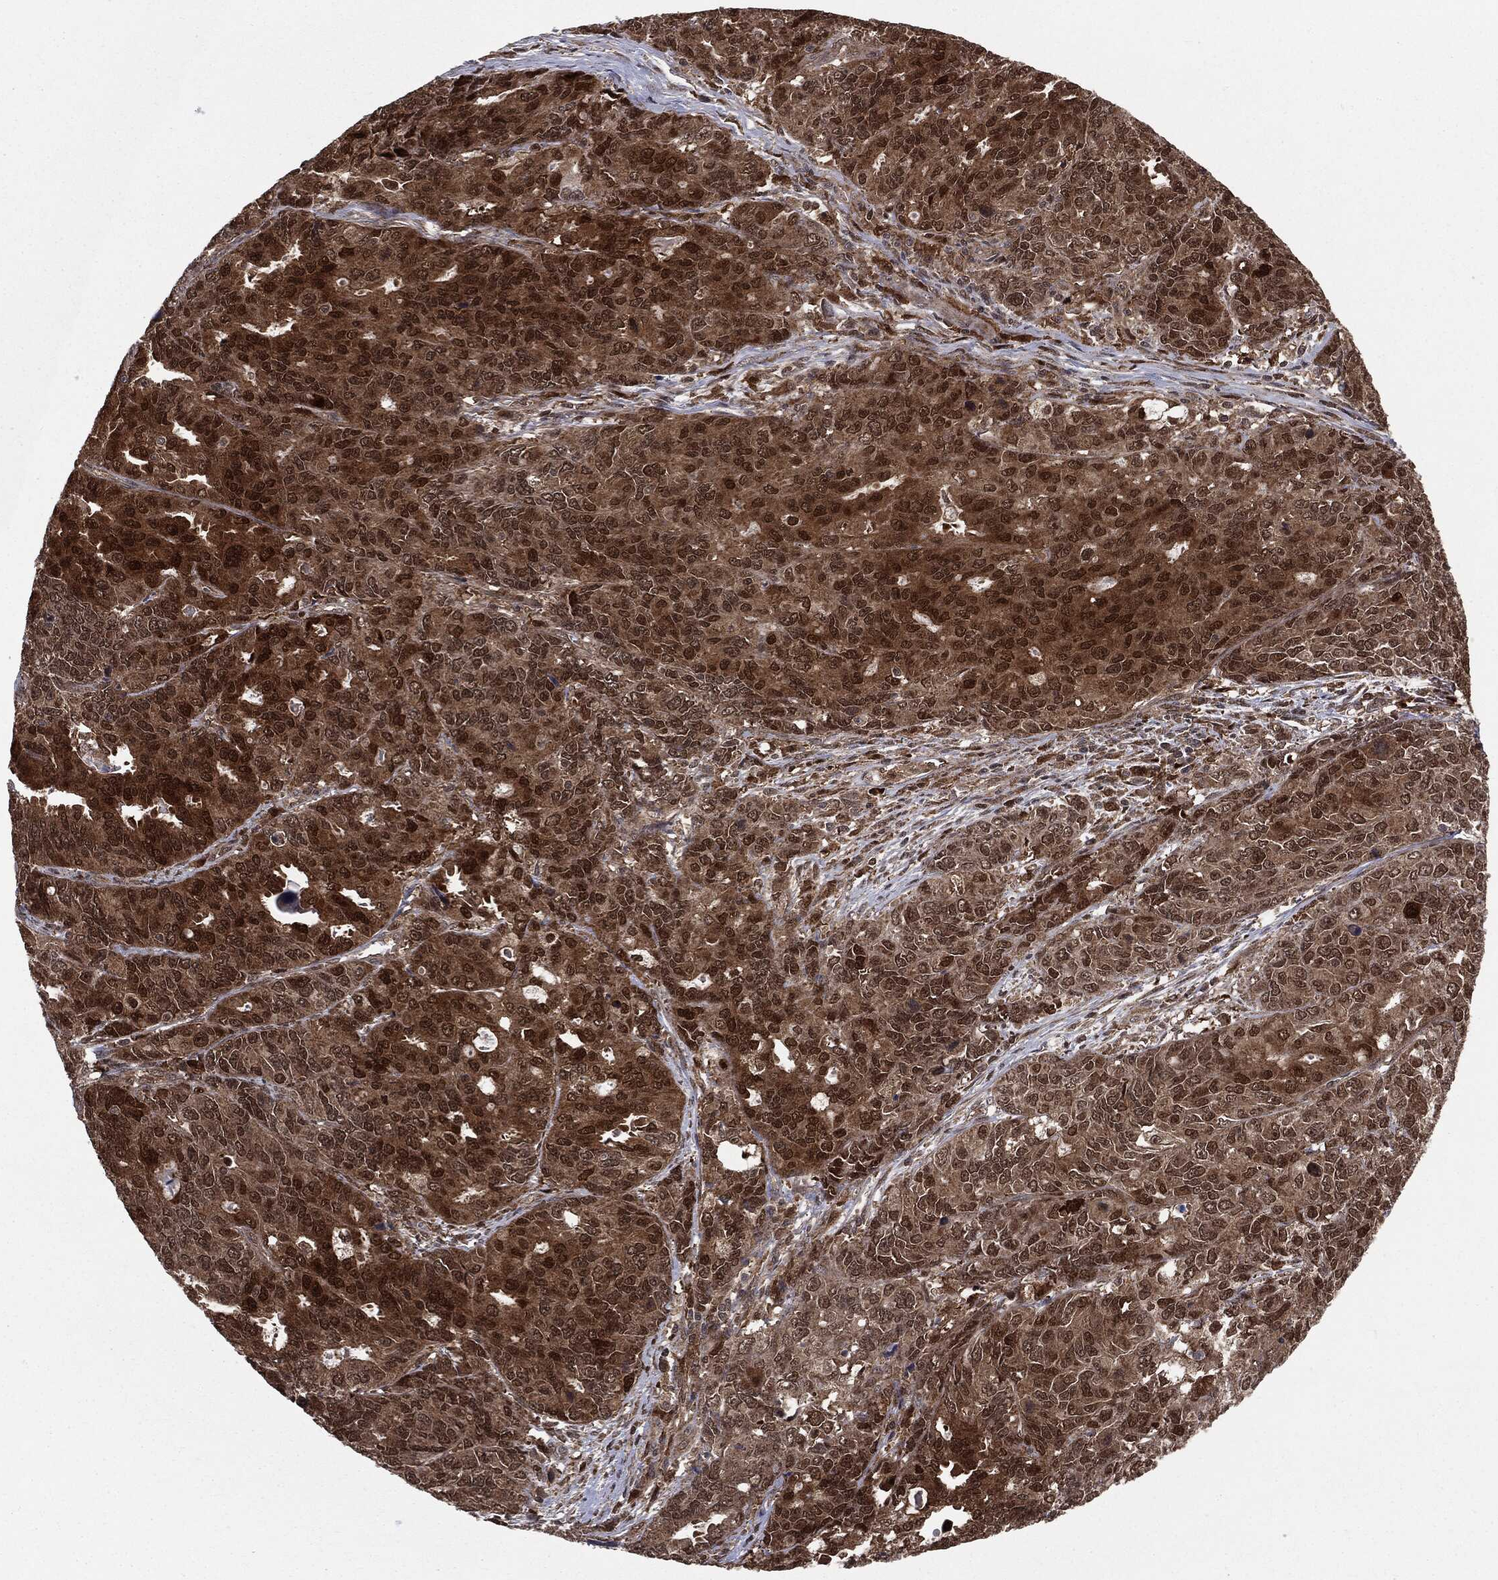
{"staining": {"intensity": "strong", "quantity": ">75%", "location": "cytoplasmic/membranous,nuclear"}, "tissue": "endometrial cancer", "cell_type": "Tumor cells", "image_type": "cancer", "snomed": [{"axis": "morphology", "description": "Adenocarcinoma, NOS"}, {"axis": "topography", "description": "Uterus"}], "caption": "High-power microscopy captured an immunohistochemistry photomicrograph of adenocarcinoma (endometrial), revealing strong cytoplasmic/membranous and nuclear expression in about >75% of tumor cells.", "gene": "PTPA", "patient": {"sex": "female", "age": 79}}